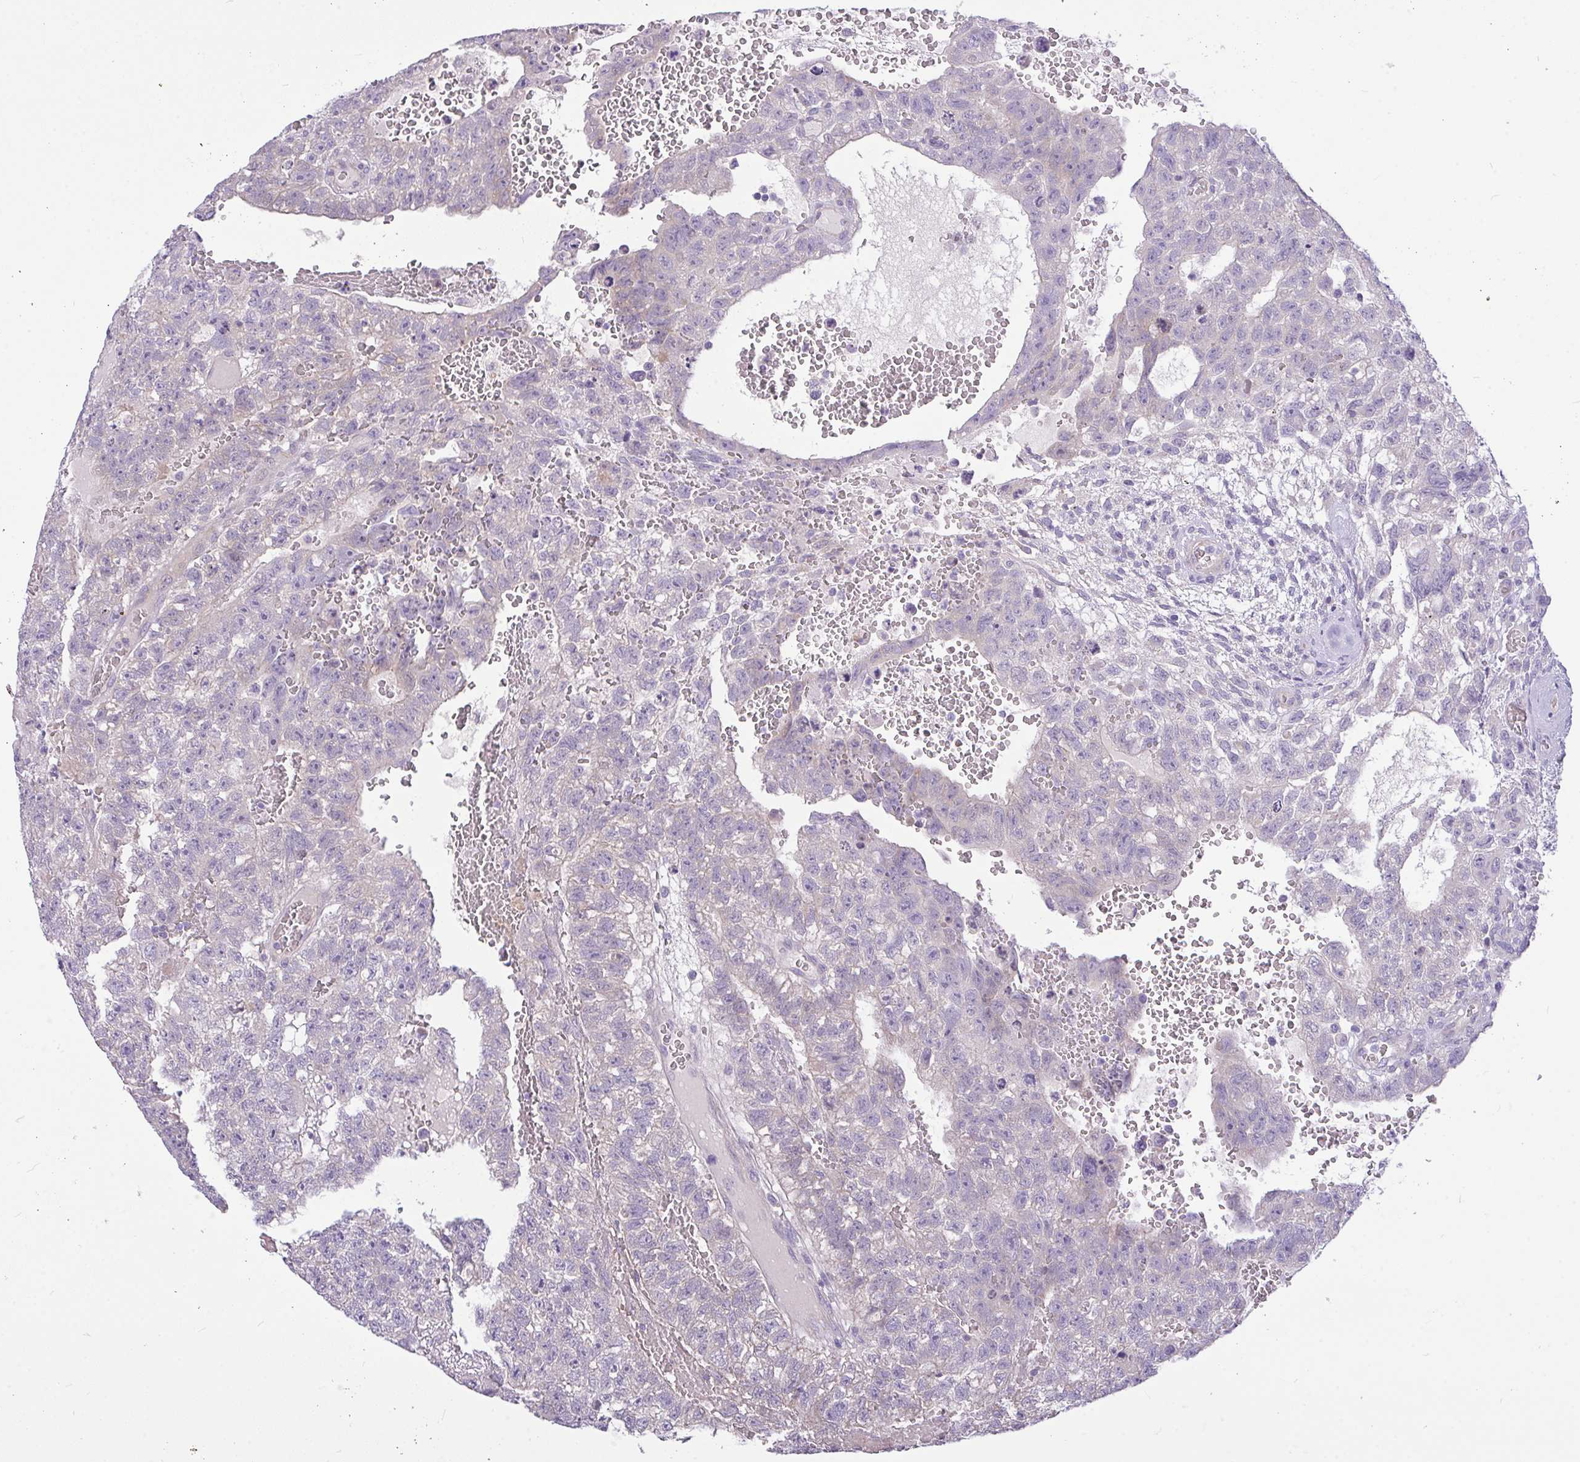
{"staining": {"intensity": "negative", "quantity": "none", "location": "none"}, "tissue": "testis cancer", "cell_type": "Tumor cells", "image_type": "cancer", "snomed": [{"axis": "morphology", "description": "Carcinoma, Embryonal, NOS"}, {"axis": "topography", "description": "Testis"}], "caption": "A high-resolution image shows immunohistochemistry staining of embryonal carcinoma (testis), which reveals no significant expression in tumor cells. (Brightfield microscopy of DAB (3,3'-diaminobenzidine) immunohistochemistry at high magnification).", "gene": "MOCS1", "patient": {"sex": "male", "age": 26}}